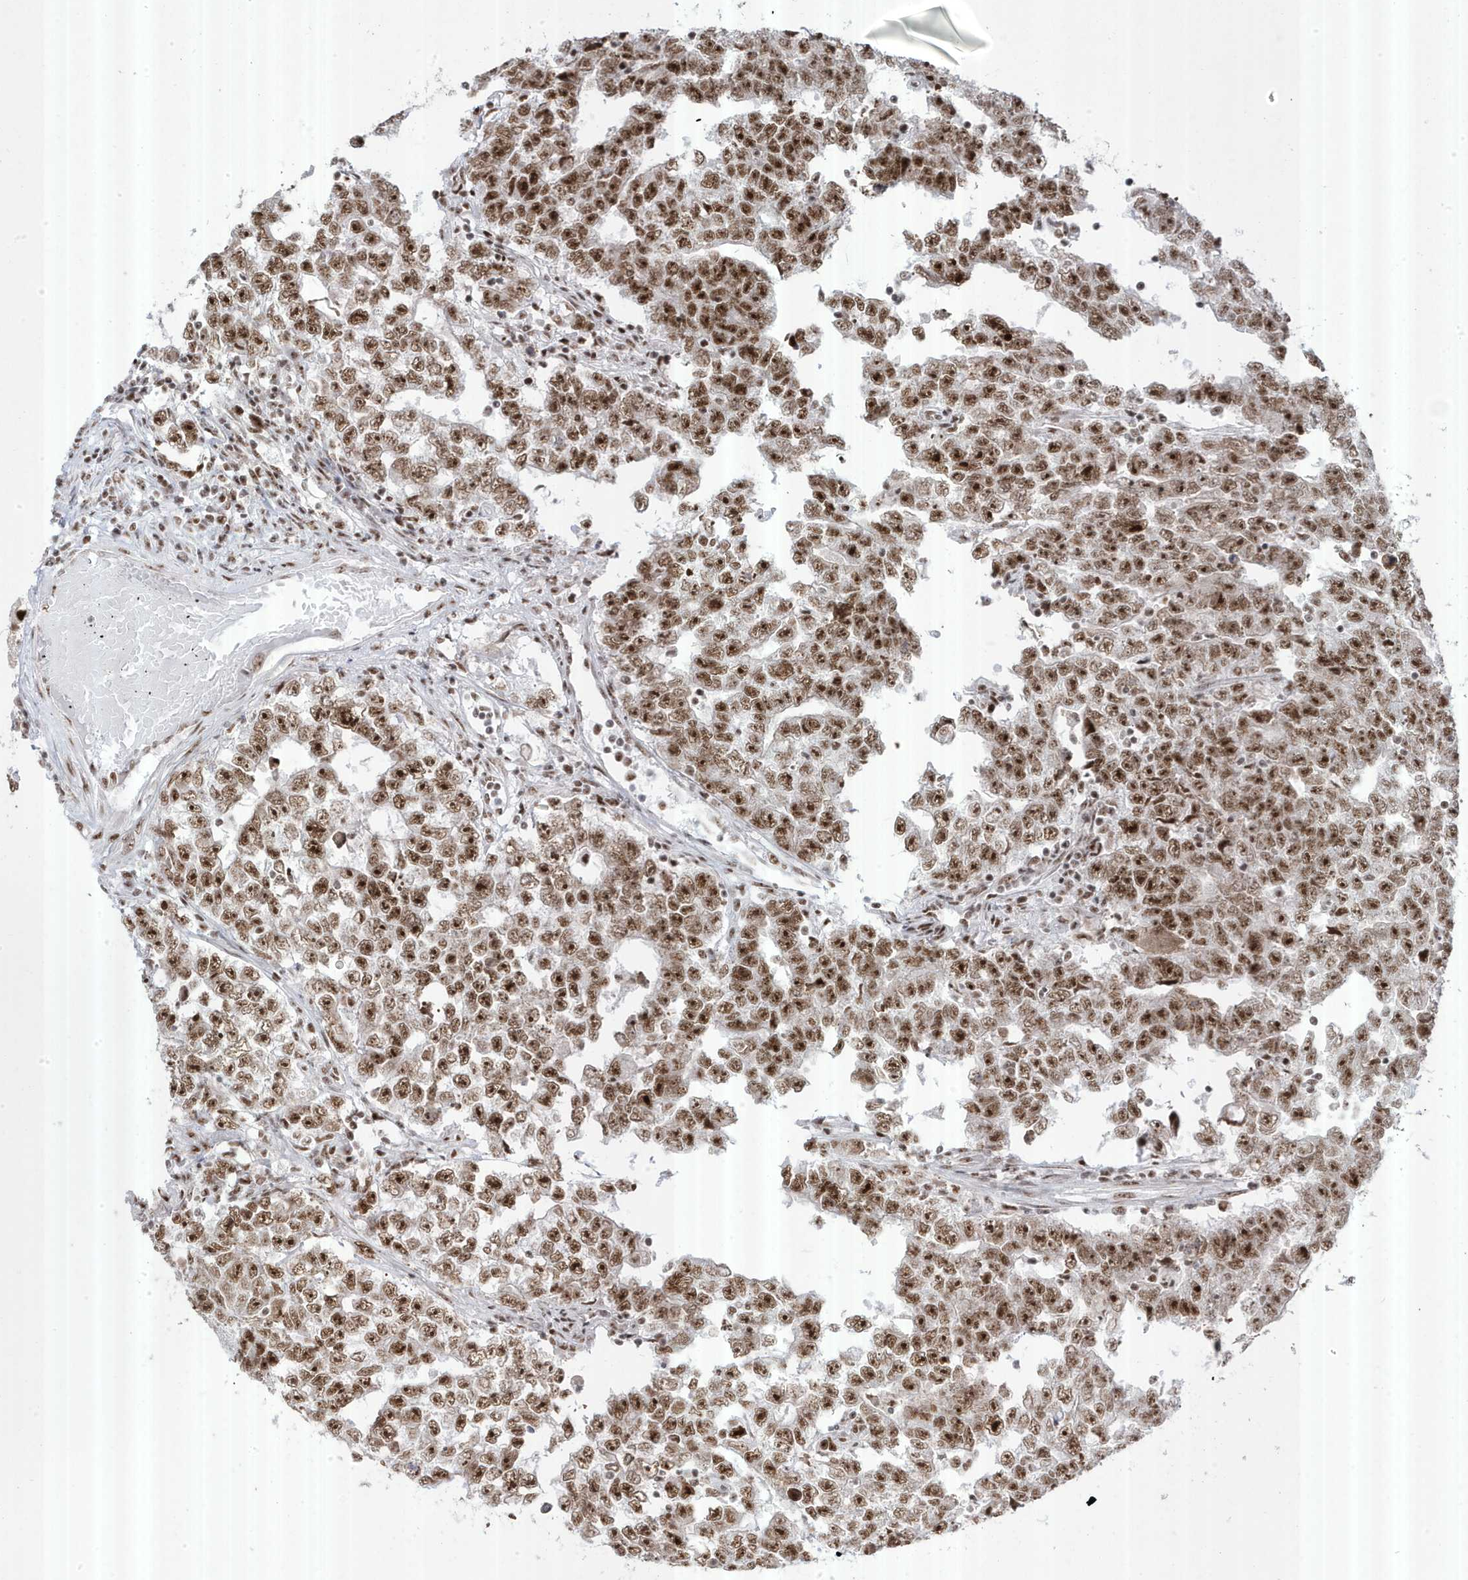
{"staining": {"intensity": "strong", "quantity": ">75%", "location": "nuclear"}, "tissue": "testis cancer", "cell_type": "Tumor cells", "image_type": "cancer", "snomed": [{"axis": "morphology", "description": "Carcinoma, Embryonal, NOS"}, {"axis": "topography", "description": "Testis"}], "caption": "A high amount of strong nuclear positivity is present in approximately >75% of tumor cells in testis cancer (embryonal carcinoma) tissue. The protein of interest is shown in brown color, while the nuclei are stained blue.", "gene": "MTREX", "patient": {"sex": "male", "age": 25}}